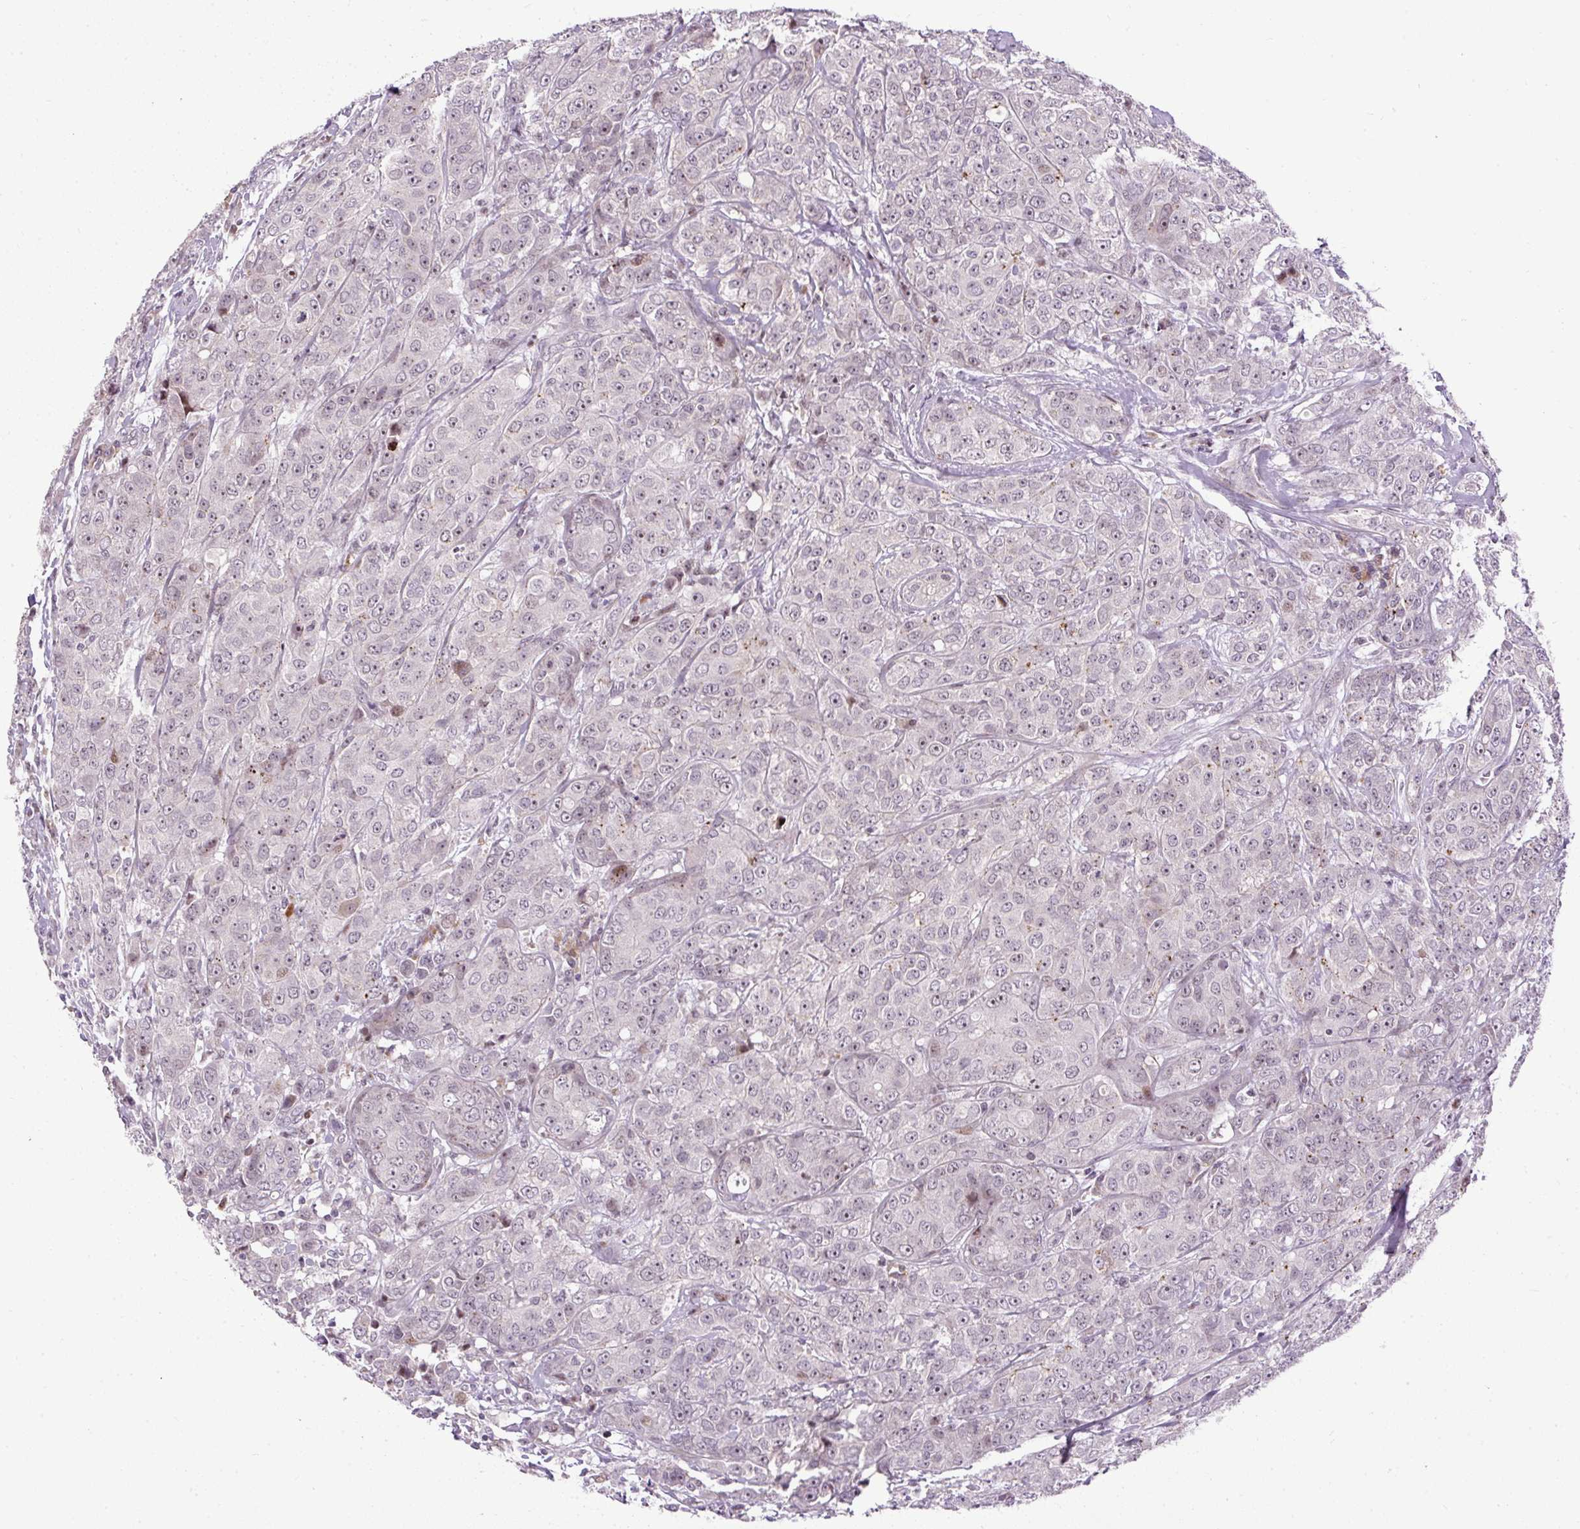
{"staining": {"intensity": "moderate", "quantity": "25%-75%", "location": "nuclear"}, "tissue": "breast cancer", "cell_type": "Tumor cells", "image_type": "cancer", "snomed": [{"axis": "morphology", "description": "Duct carcinoma"}, {"axis": "topography", "description": "Breast"}], "caption": "Protein staining displays moderate nuclear expression in about 25%-75% of tumor cells in breast cancer. (IHC, brightfield microscopy, high magnification).", "gene": "ARHGEF18", "patient": {"sex": "female", "age": 43}}